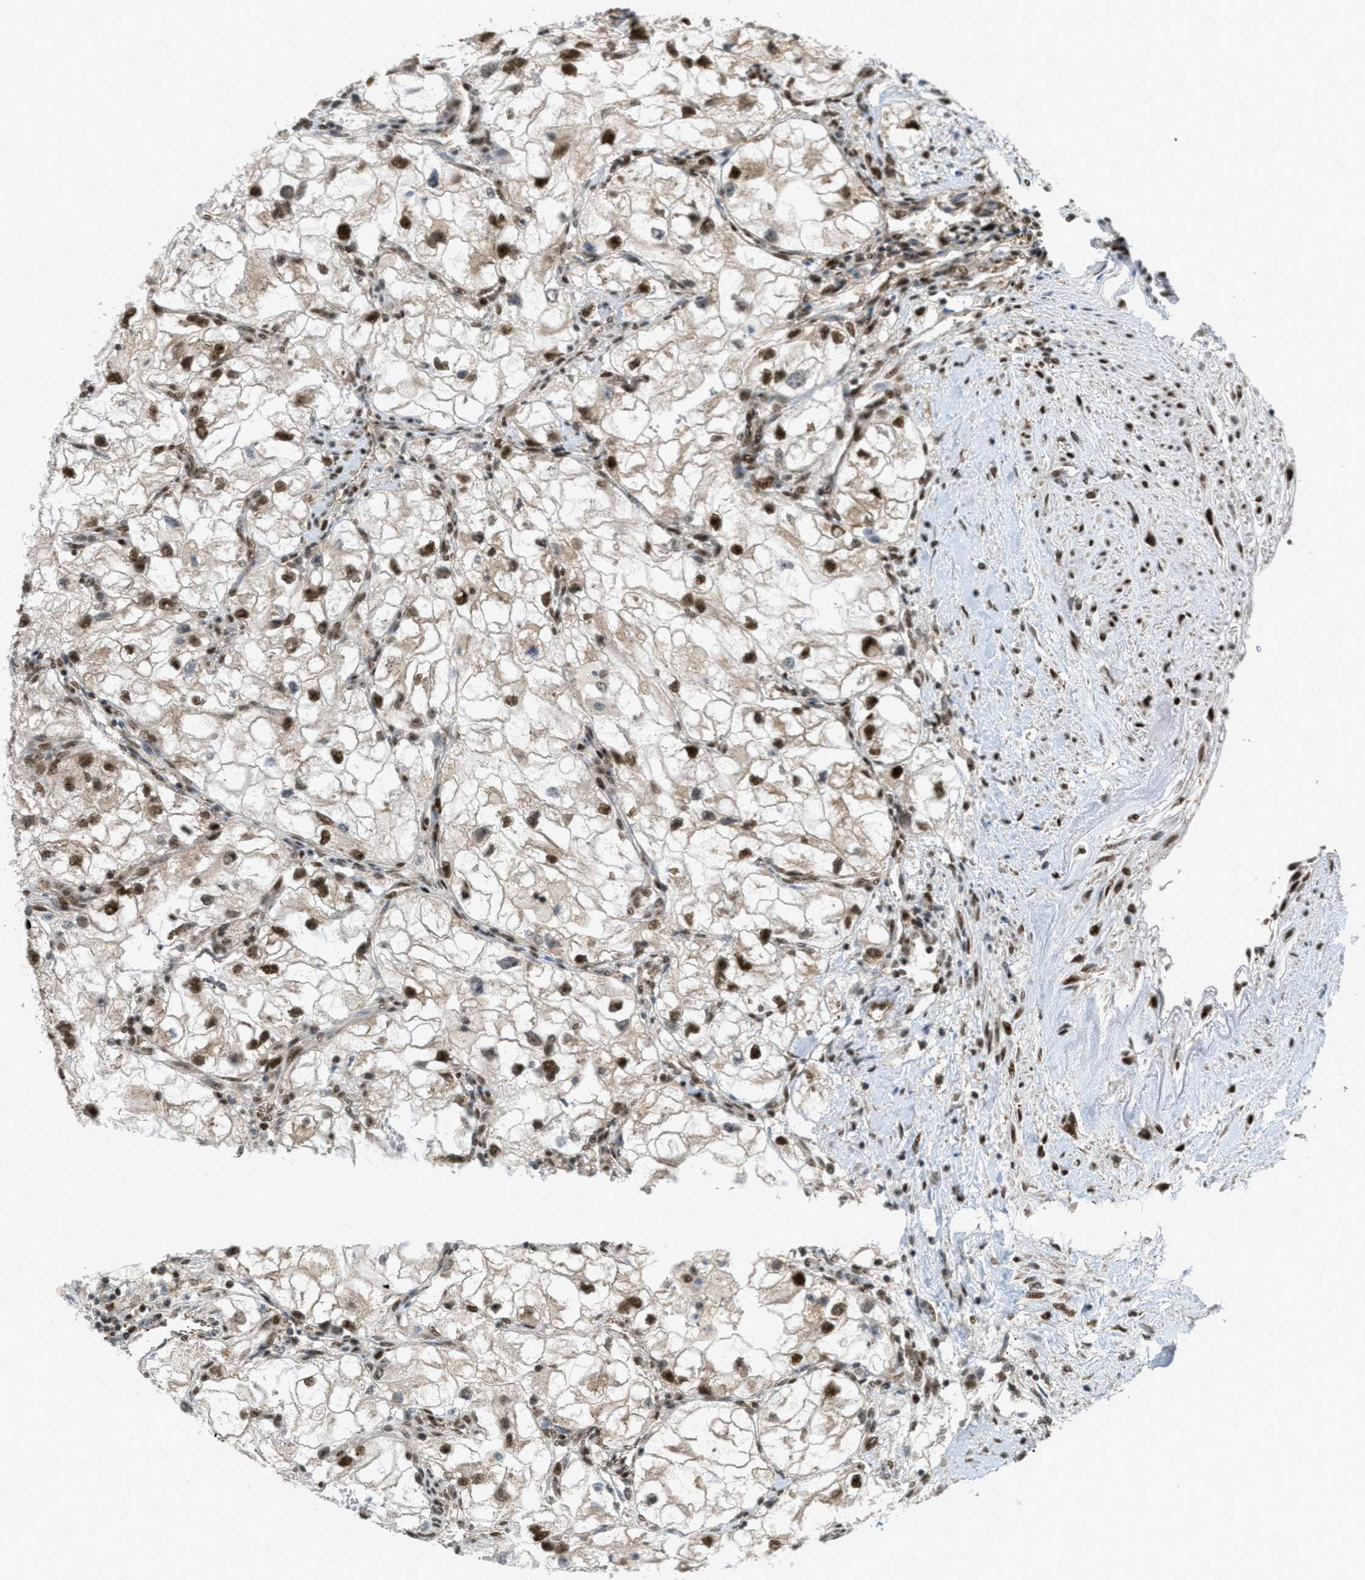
{"staining": {"intensity": "moderate", "quantity": ">75%", "location": "cytoplasmic/membranous,nuclear"}, "tissue": "renal cancer", "cell_type": "Tumor cells", "image_type": "cancer", "snomed": [{"axis": "morphology", "description": "Adenocarcinoma, NOS"}, {"axis": "topography", "description": "Kidney"}], "caption": "This histopathology image displays immunohistochemistry (IHC) staining of human renal cancer, with medium moderate cytoplasmic/membranous and nuclear expression in approximately >75% of tumor cells.", "gene": "TLK1", "patient": {"sex": "female", "age": 70}}